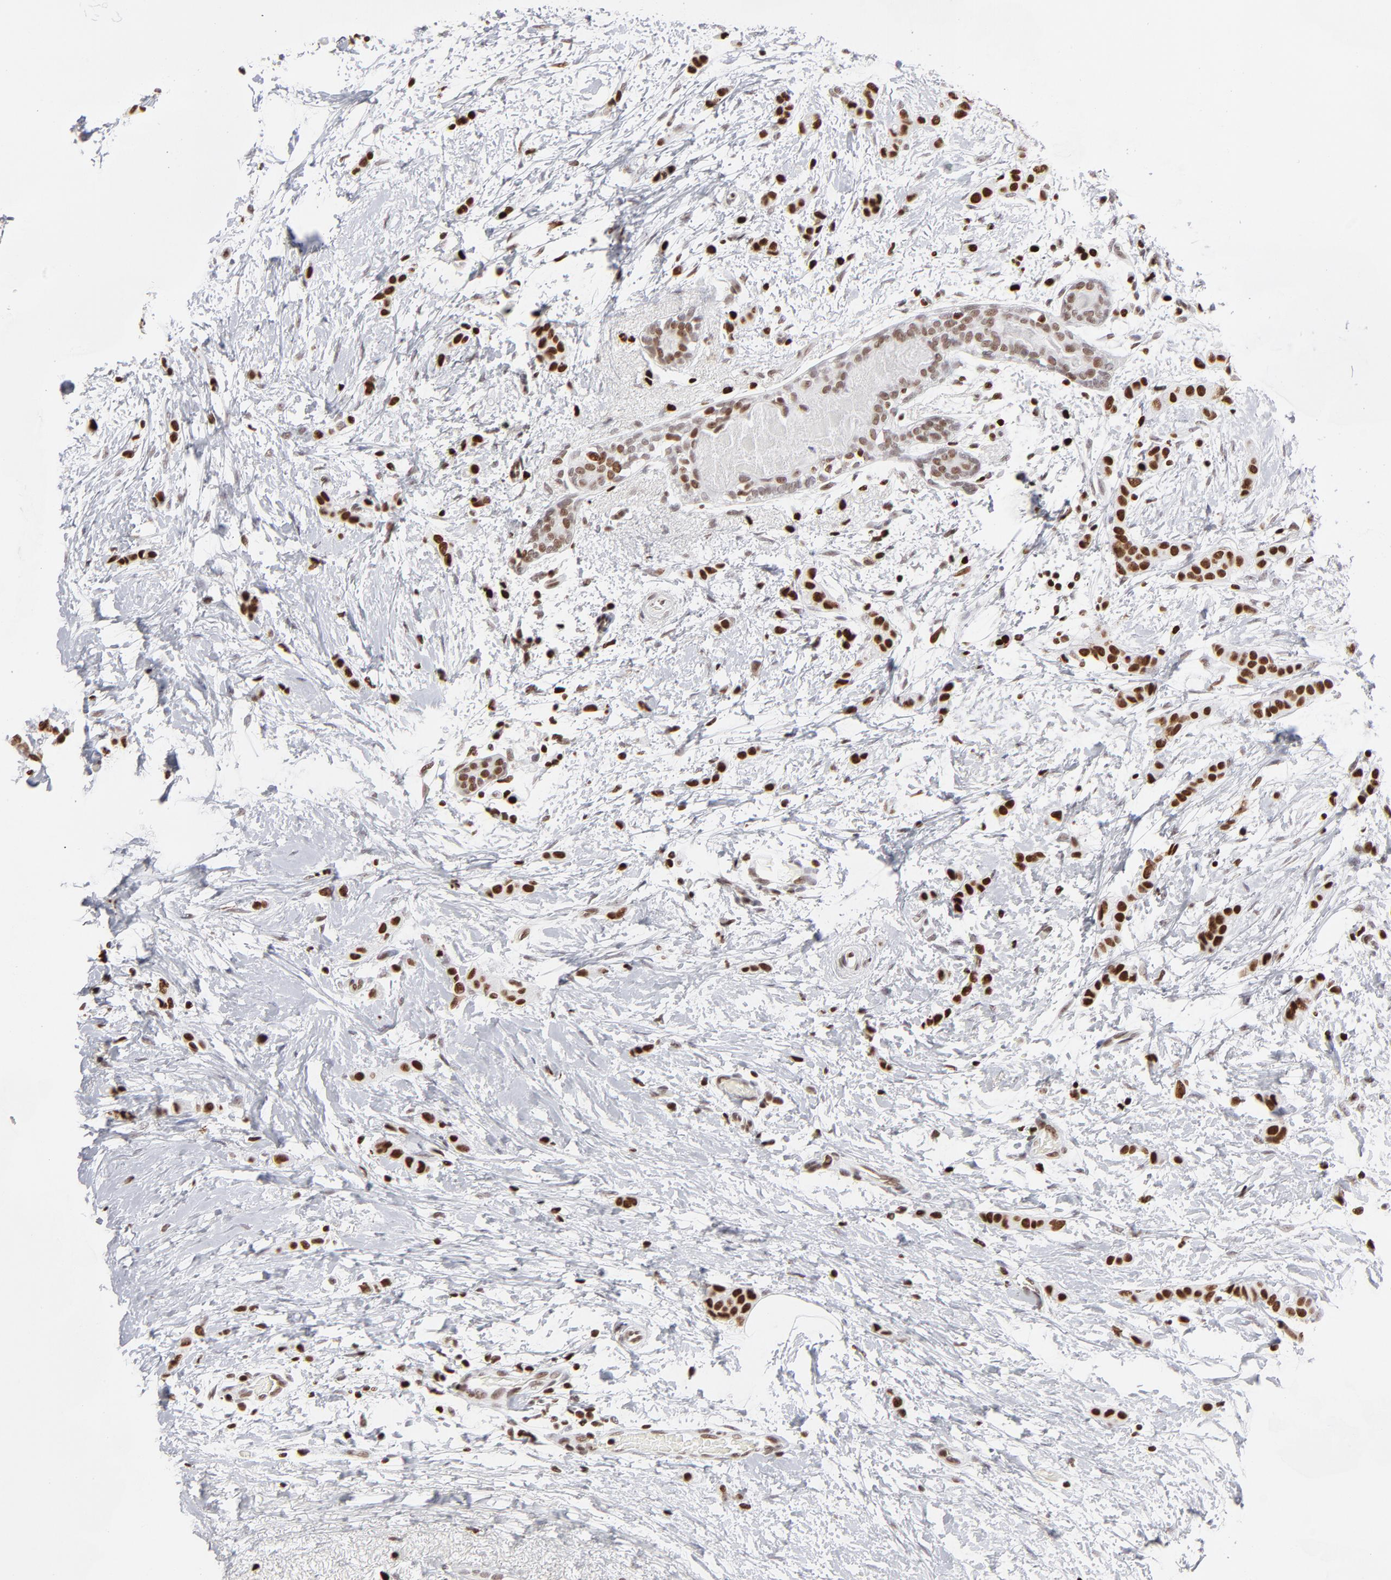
{"staining": {"intensity": "strong", "quantity": "25%-75%", "location": "nuclear"}, "tissue": "breast cancer", "cell_type": "Tumor cells", "image_type": "cancer", "snomed": [{"axis": "morphology", "description": "Lobular carcinoma"}, {"axis": "topography", "description": "Breast"}], "caption": "Immunohistochemistry (IHC) image of neoplastic tissue: lobular carcinoma (breast) stained using immunohistochemistry (IHC) displays high levels of strong protein expression localized specifically in the nuclear of tumor cells, appearing as a nuclear brown color.", "gene": "PARP1", "patient": {"sex": "female", "age": 55}}